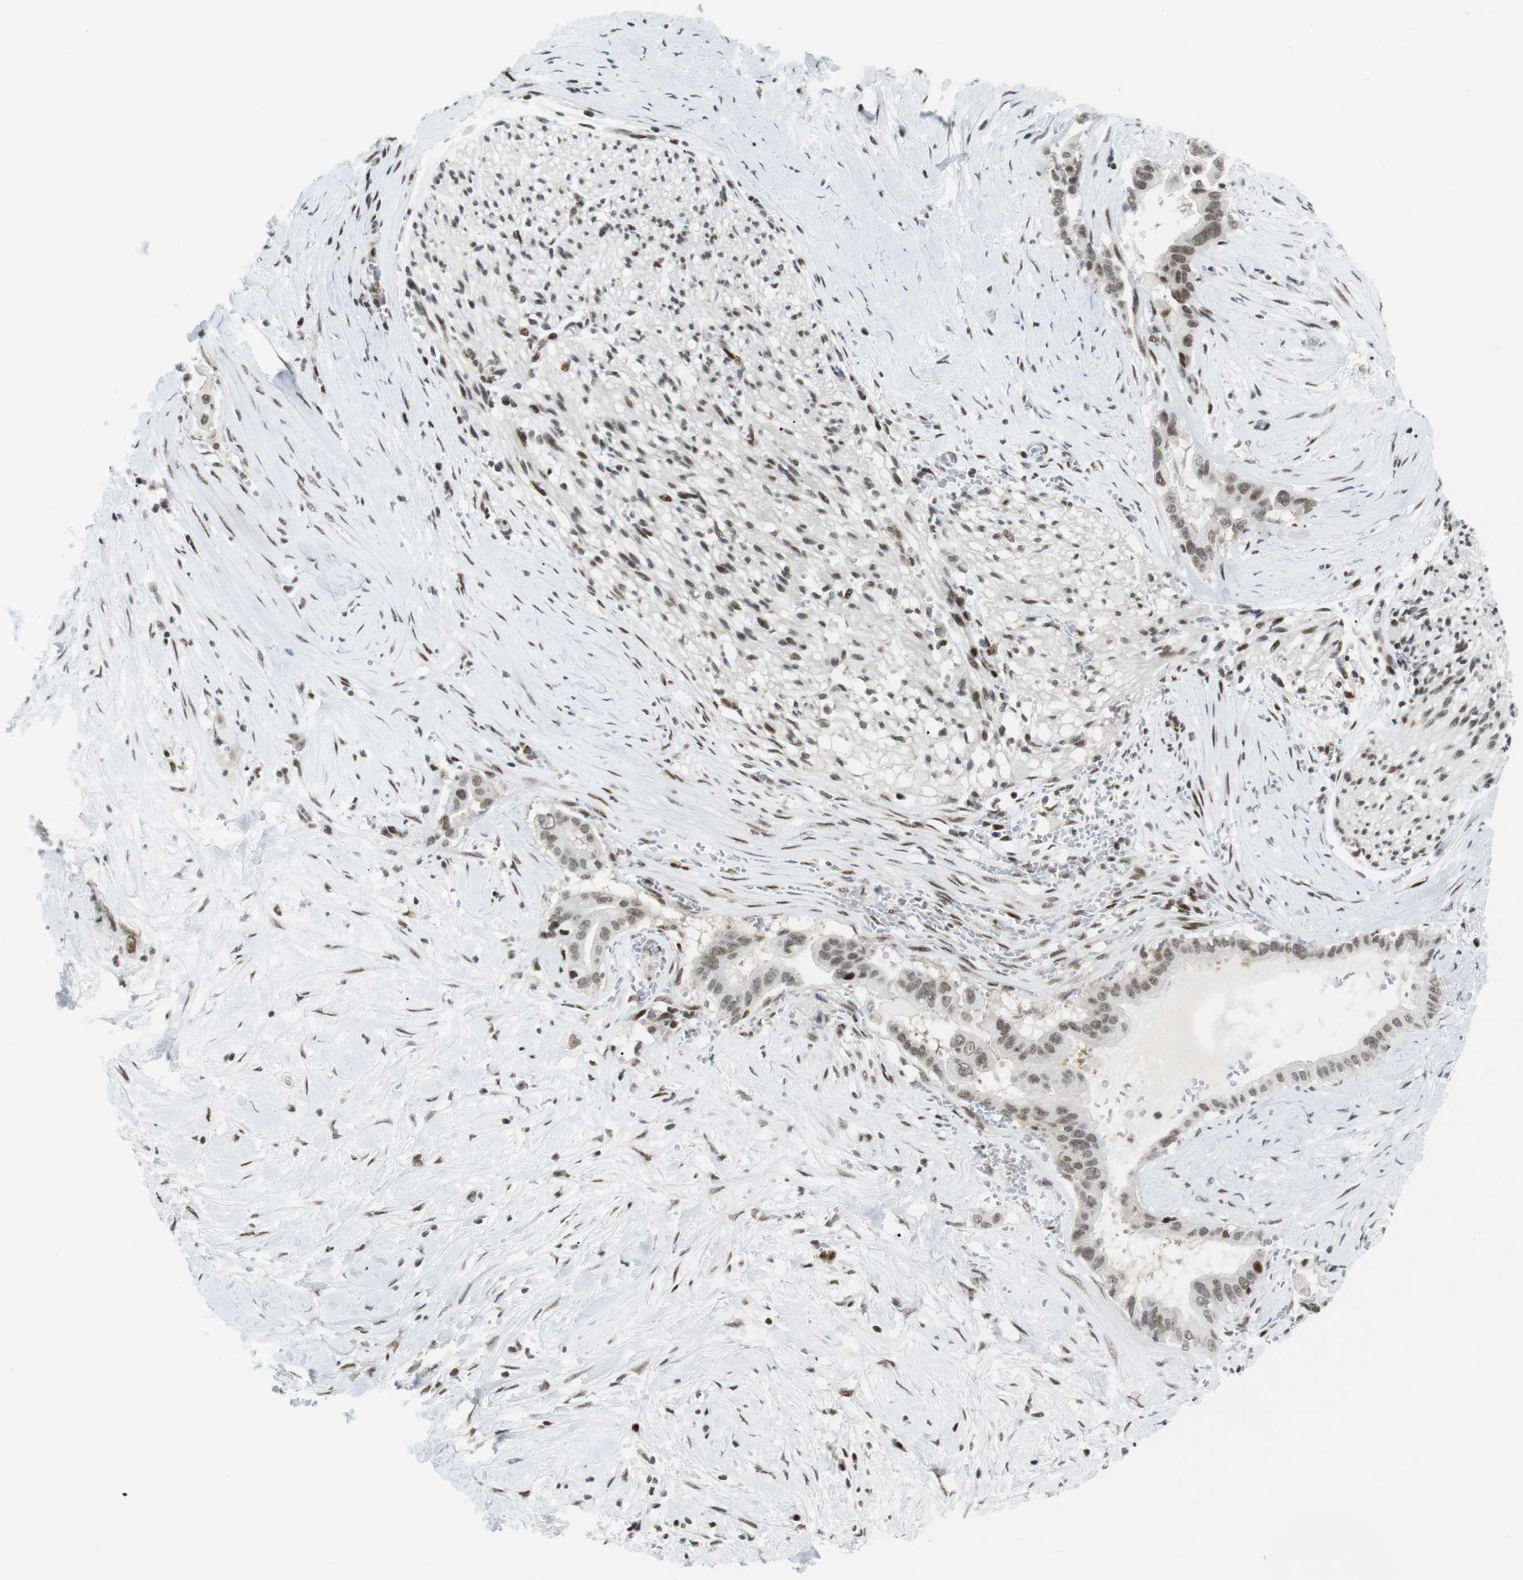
{"staining": {"intensity": "moderate", "quantity": ">75%", "location": "nuclear"}, "tissue": "pancreatic cancer", "cell_type": "Tumor cells", "image_type": "cancer", "snomed": [{"axis": "morphology", "description": "Adenocarcinoma, NOS"}, {"axis": "topography", "description": "Pancreas"}], "caption": "Immunohistochemistry (IHC) photomicrograph of neoplastic tissue: human pancreatic cancer (adenocarcinoma) stained using immunohistochemistry (IHC) reveals medium levels of moderate protein expression localized specifically in the nuclear of tumor cells, appearing as a nuclear brown color.", "gene": "CDC27", "patient": {"sex": "male", "age": 55}}